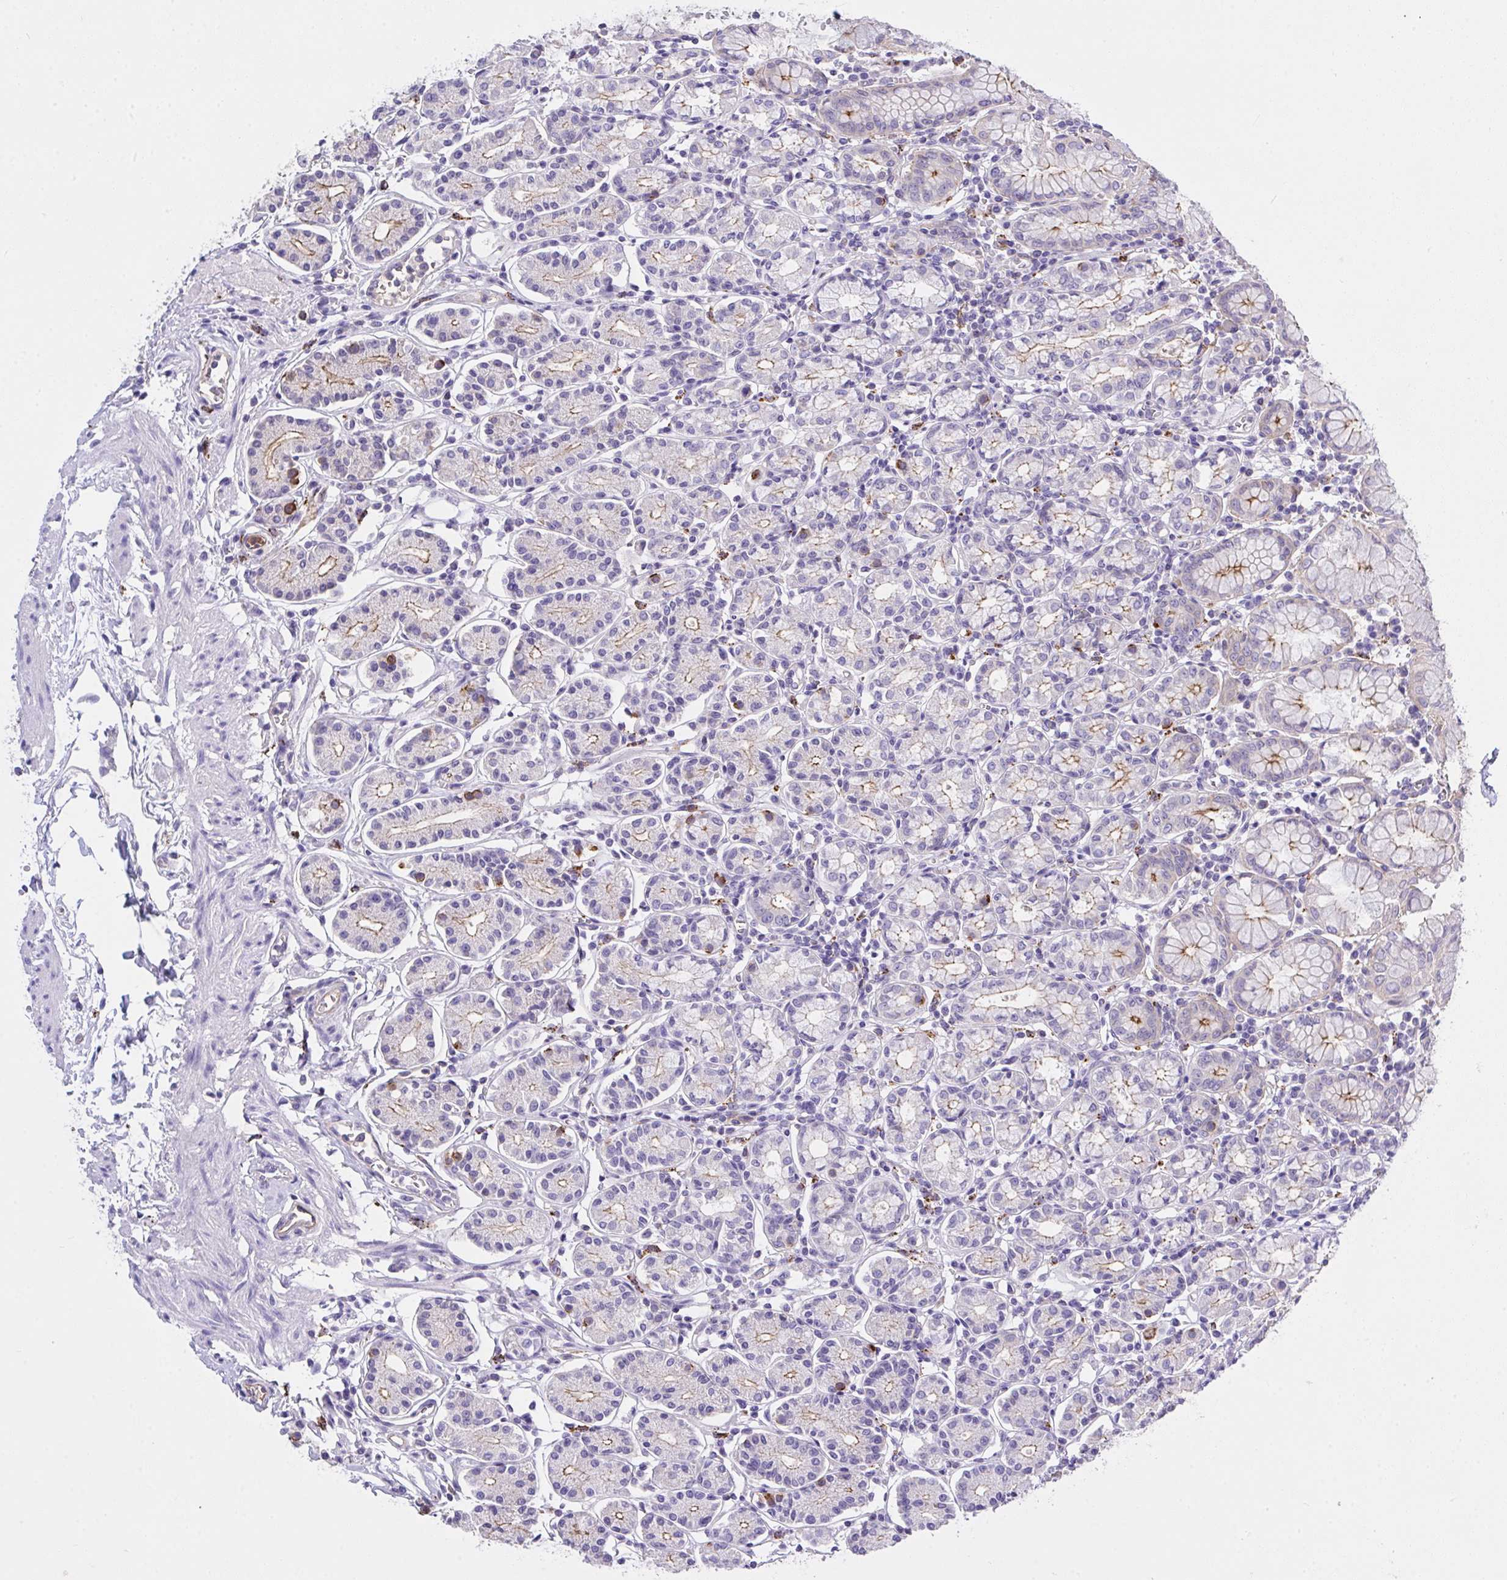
{"staining": {"intensity": "moderate", "quantity": "25%-75%", "location": "cytoplasmic/membranous"}, "tissue": "stomach", "cell_type": "Glandular cells", "image_type": "normal", "snomed": [{"axis": "morphology", "description": "Normal tissue, NOS"}, {"axis": "topography", "description": "Stomach"}], "caption": "This photomicrograph exhibits IHC staining of unremarkable human stomach, with medium moderate cytoplasmic/membranous expression in about 25%-75% of glandular cells.", "gene": "ZNF813", "patient": {"sex": "female", "age": 62}}